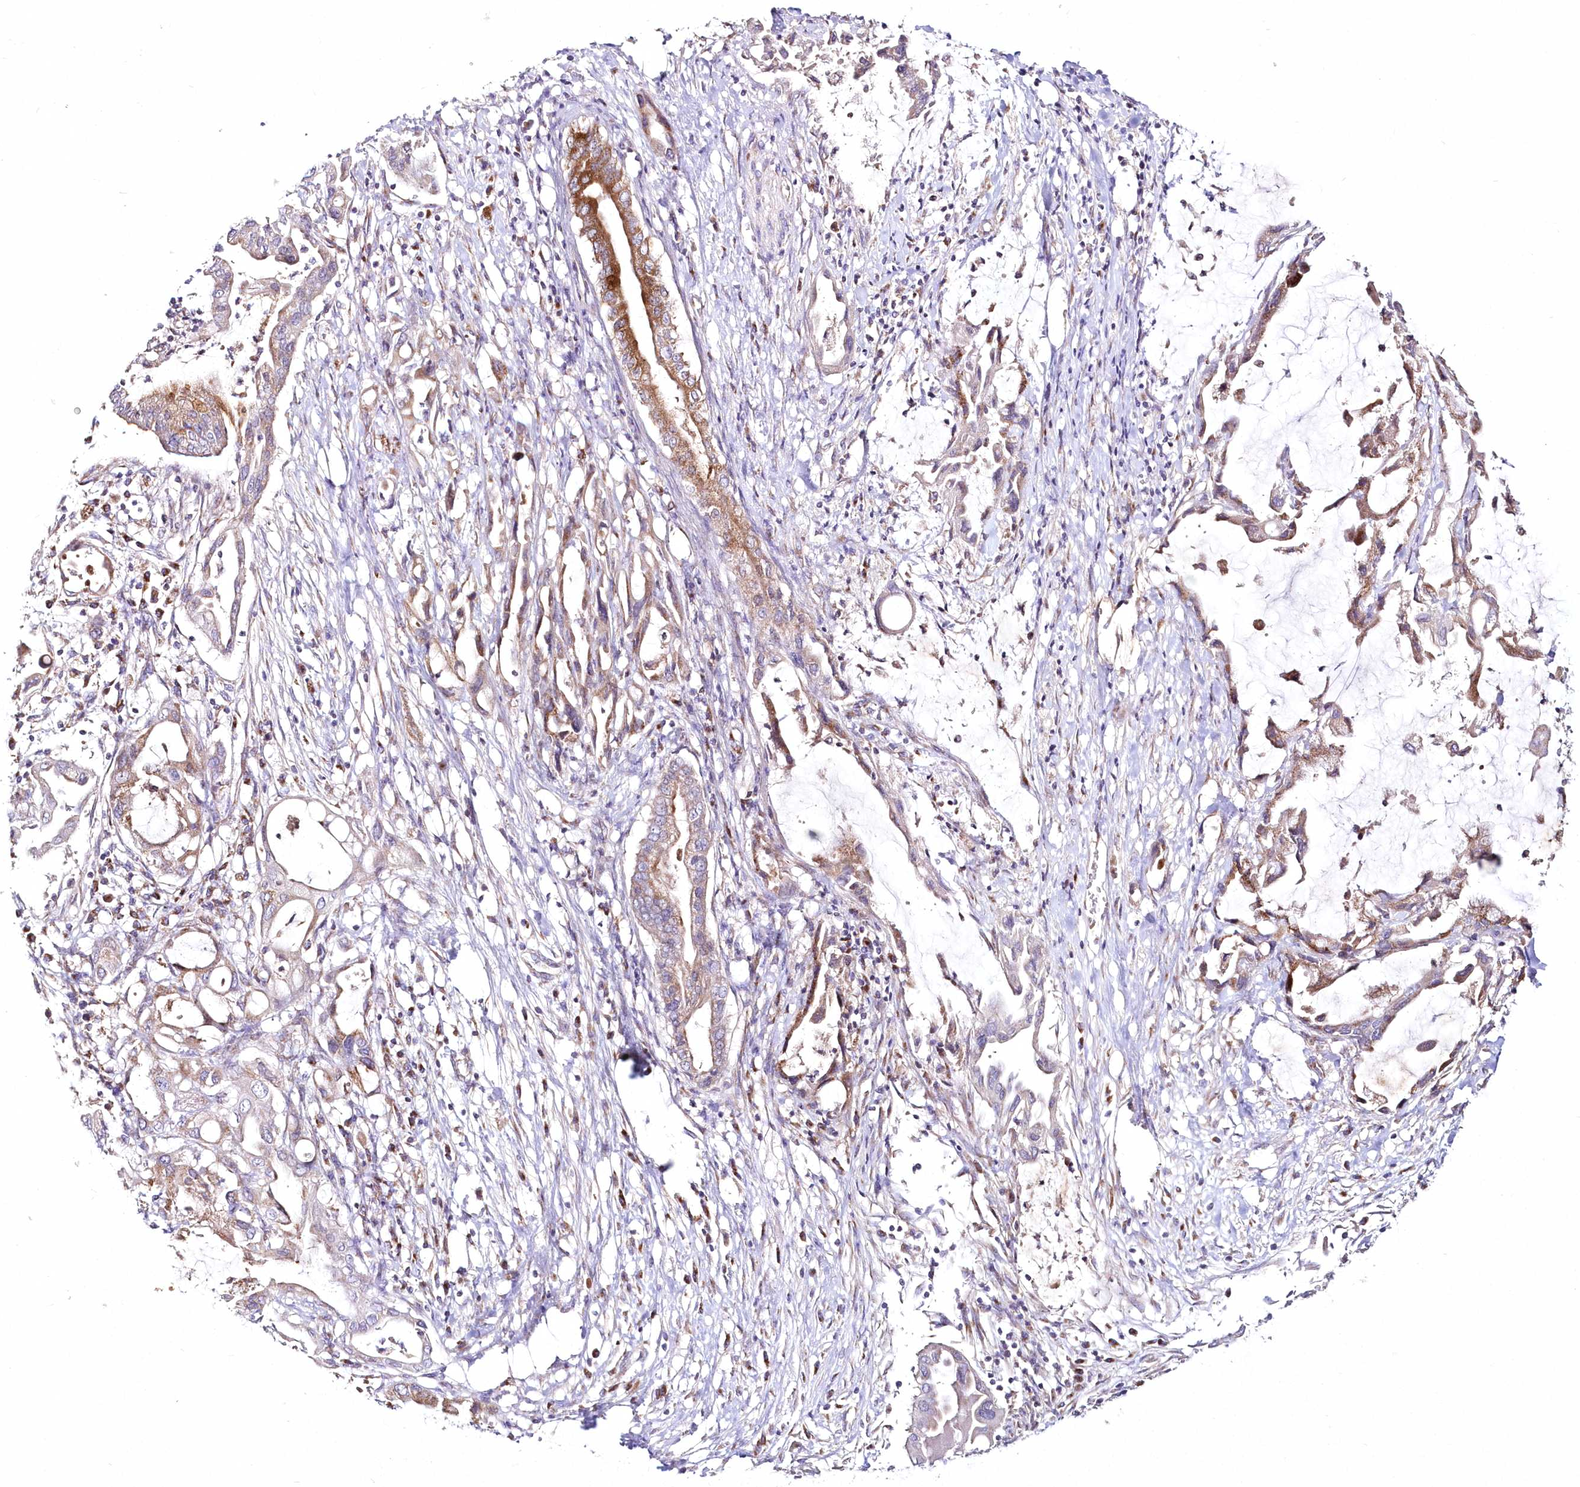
{"staining": {"intensity": "moderate", "quantity": "25%-75%", "location": "cytoplasmic/membranous"}, "tissue": "pancreatic cancer", "cell_type": "Tumor cells", "image_type": "cancer", "snomed": [{"axis": "morphology", "description": "Adenocarcinoma, NOS"}, {"axis": "topography", "description": "Pancreas"}], "caption": "Human pancreatic cancer (adenocarcinoma) stained with a protein marker displays moderate staining in tumor cells.", "gene": "DNA2", "patient": {"sex": "female", "age": 57}}